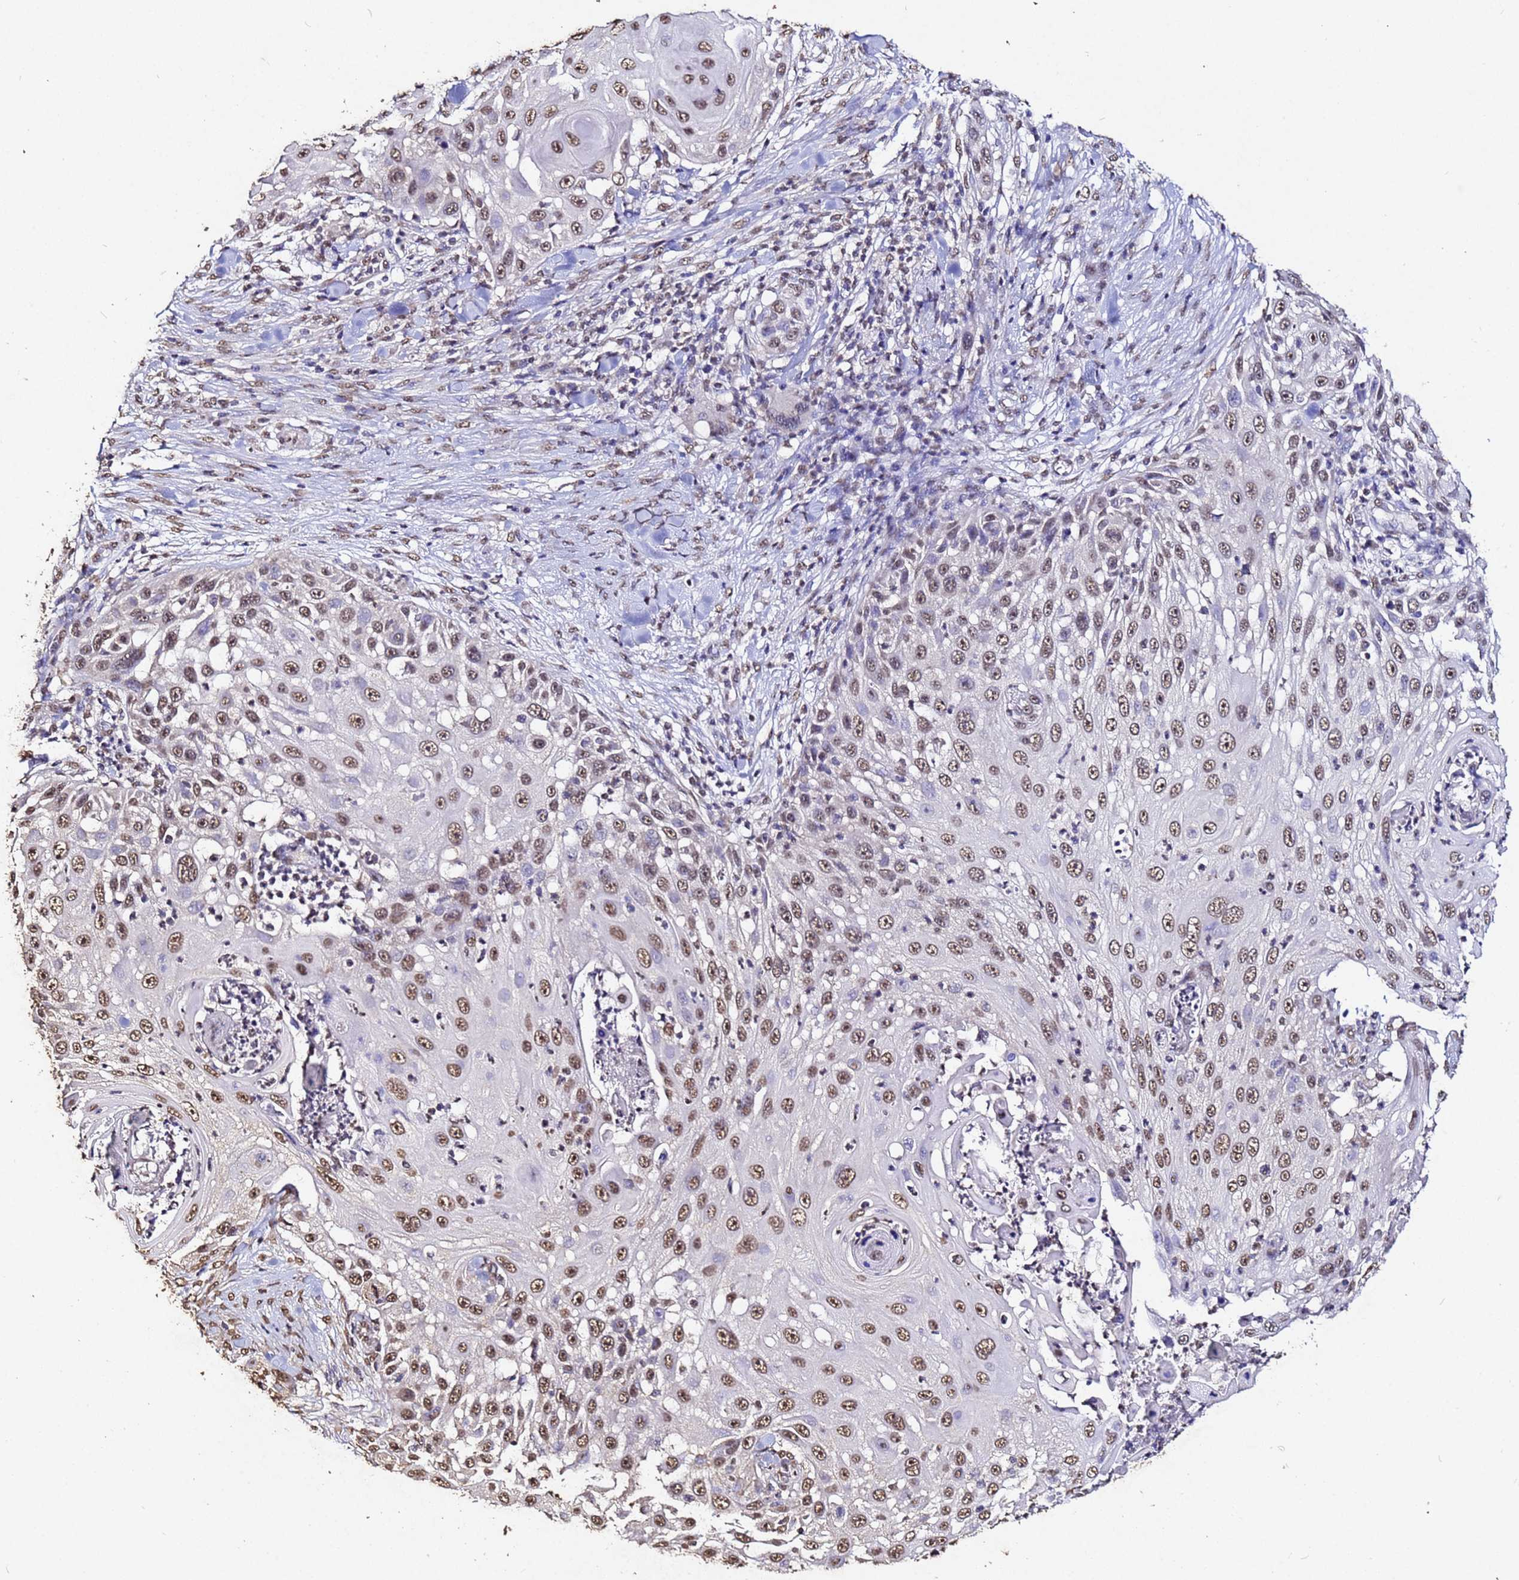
{"staining": {"intensity": "moderate", "quantity": ">75%", "location": "nuclear"}, "tissue": "skin cancer", "cell_type": "Tumor cells", "image_type": "cancer", "snomed": [{"axis": "morphology", "description": "Squamous cell carcinoma, NOS"}, {"axis": "topography", "description": "Skin"}], "caption": "Protein positivity by IHC displays moderate nuclear positivity in approximately >75% of tumor cells in skin squamous cell carcinoma.", "gene": "MYOCD", "patient": {"sex": "female", "age": 44}}